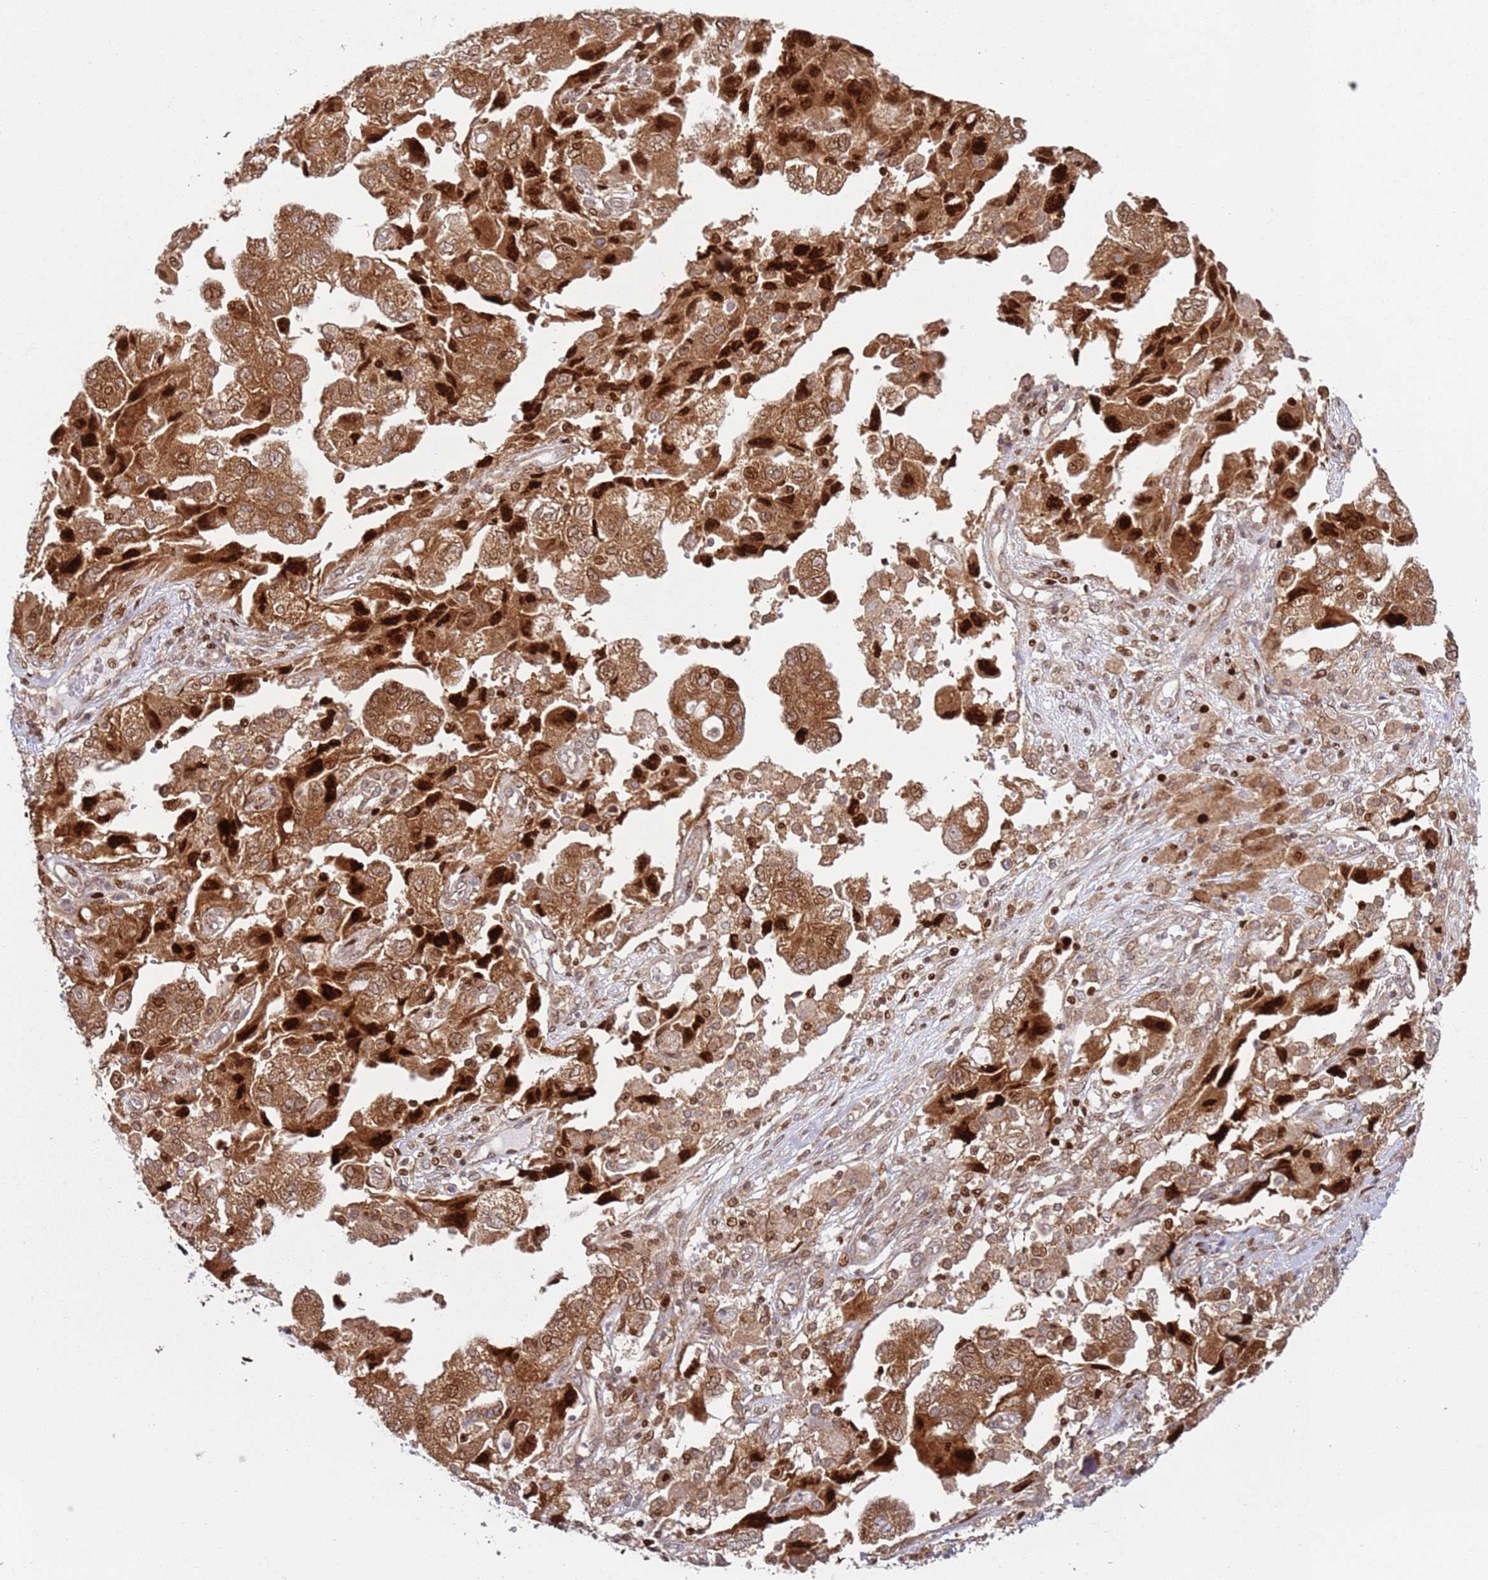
{"staining": {"intensity": "strong", "quantity": ">75%", "location": "cytoplasmic/membranous,nuclear"}, "tissue": "ovarian cancer", "cell_type": "Tumor cells", "image_type": "cancer", "snomed": [{"axis": "morphology", "description": "Carcinoma, NOS"}, {"axis": "morphology", "description": "Cystadenocarcinoma, serous, NOS"}, {"axis": "topography", "description": "Ovary"}], "caption": "High-magnification brightfield microscopy of carcinoma (ovarian) stained with DAB (brown) and counterstained with hematoxylin (blue). tumor cells exhibit strong cytoplasmic/membranous and nuclear staining is appreciated in about>75% of cells. Using DAB (3,3'-diaminobenzidine) (brown) and hematoxylin (blue) stains, captured at high magnification using brightfield microscopy.", "gene": "HNRNPLL", "patient": {"sex": "female", "age": 69}}